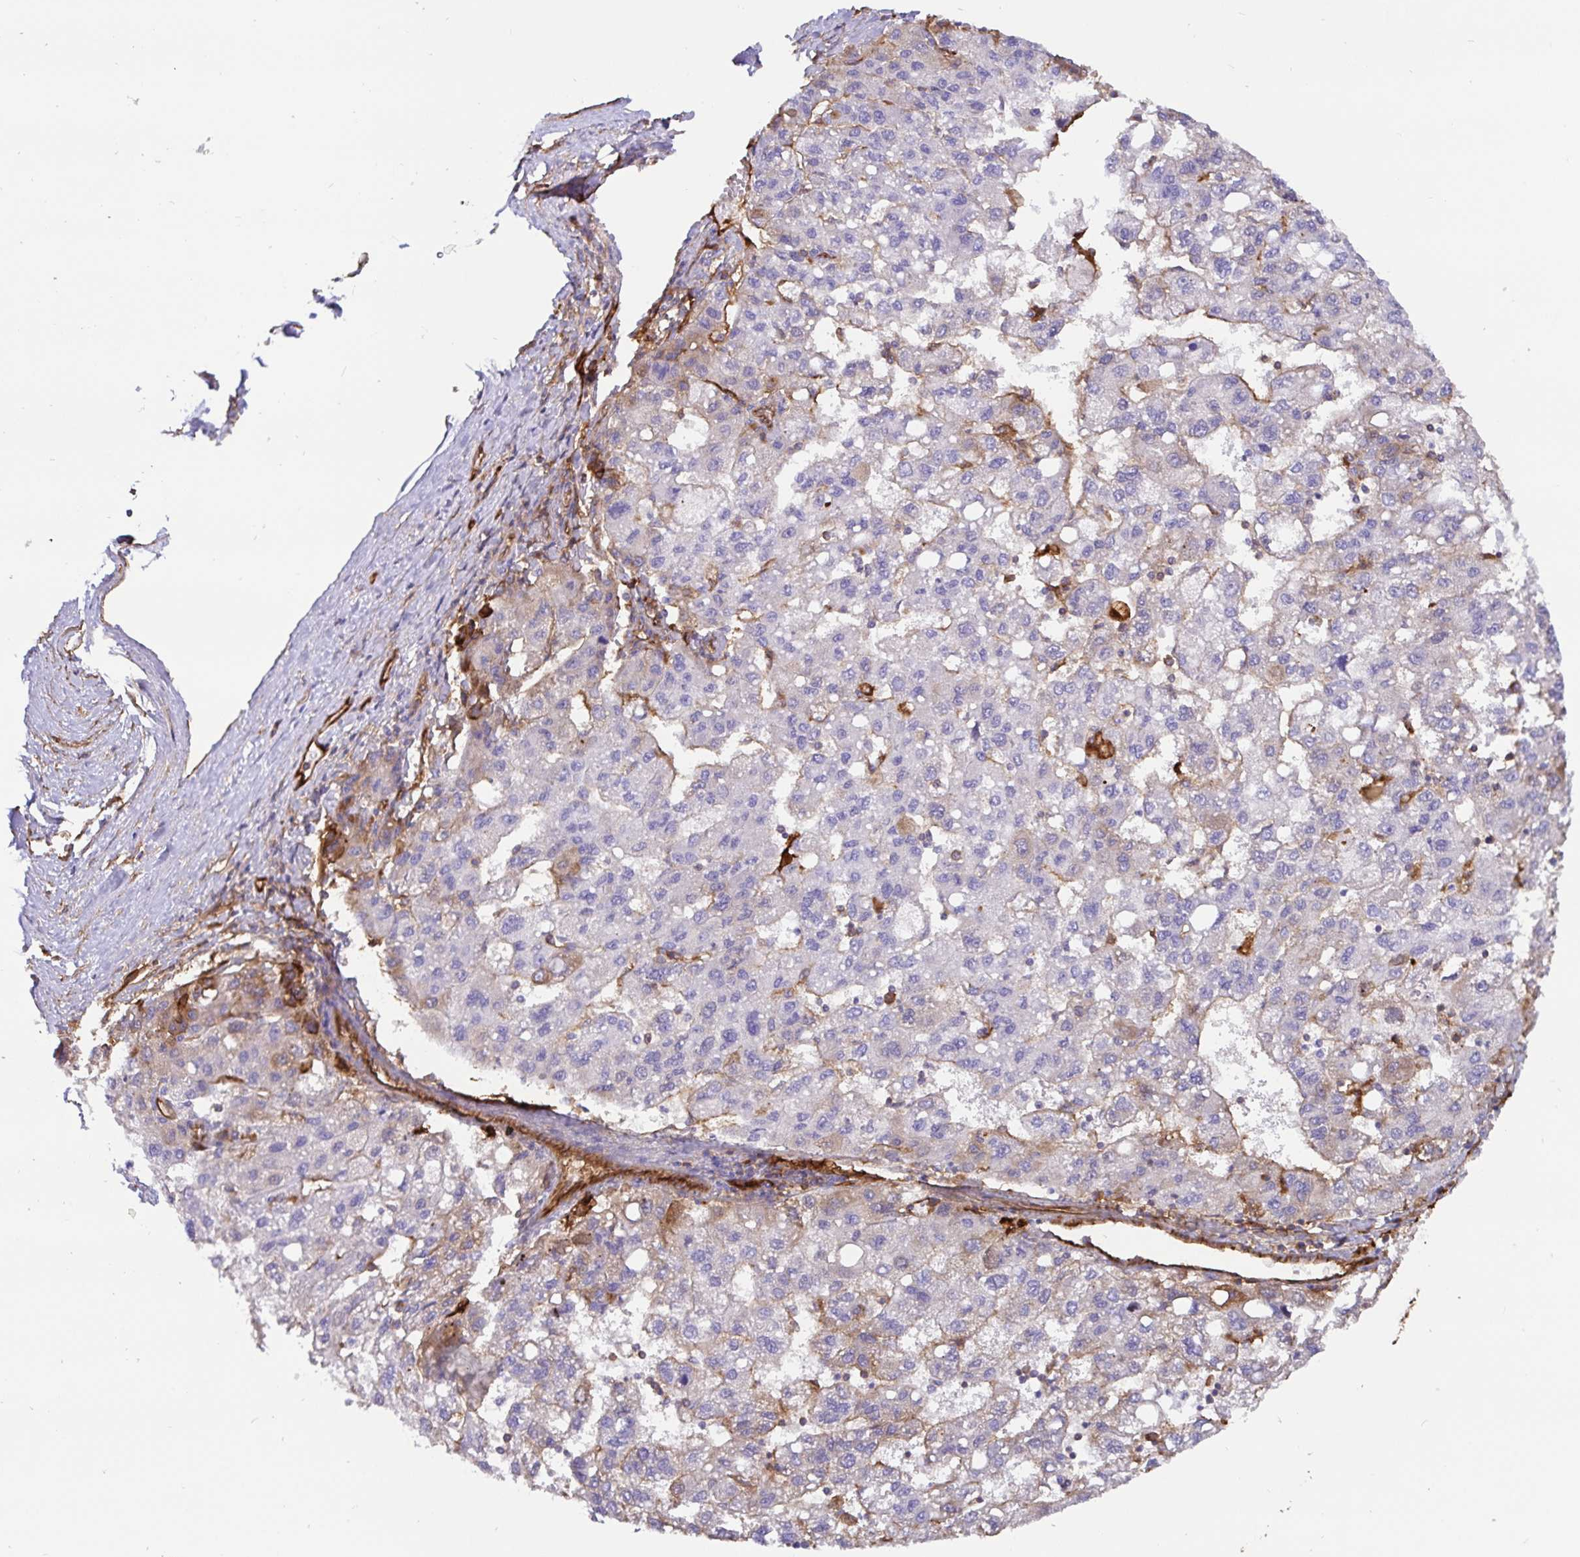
{"staining": {"intensity": "negative", "quantity": "none", "location": "none"}, "tissue": "liver cancer", "cell_type": "Tumor cells", "image_type": "cancer", "snomed": [{"axis": "morphology", "description": "Carcinoma, Hepatocellular, NOS"}, {"axis": "topography", "description": "Liver"}], "caption": "A high-resolution image shows IHC staining of liver hepatocellular carcinoma, which exhibits no significant expression in tumor cells.", "gene": "ANXA2", "patient": {"sex": "female", "age": 82}}